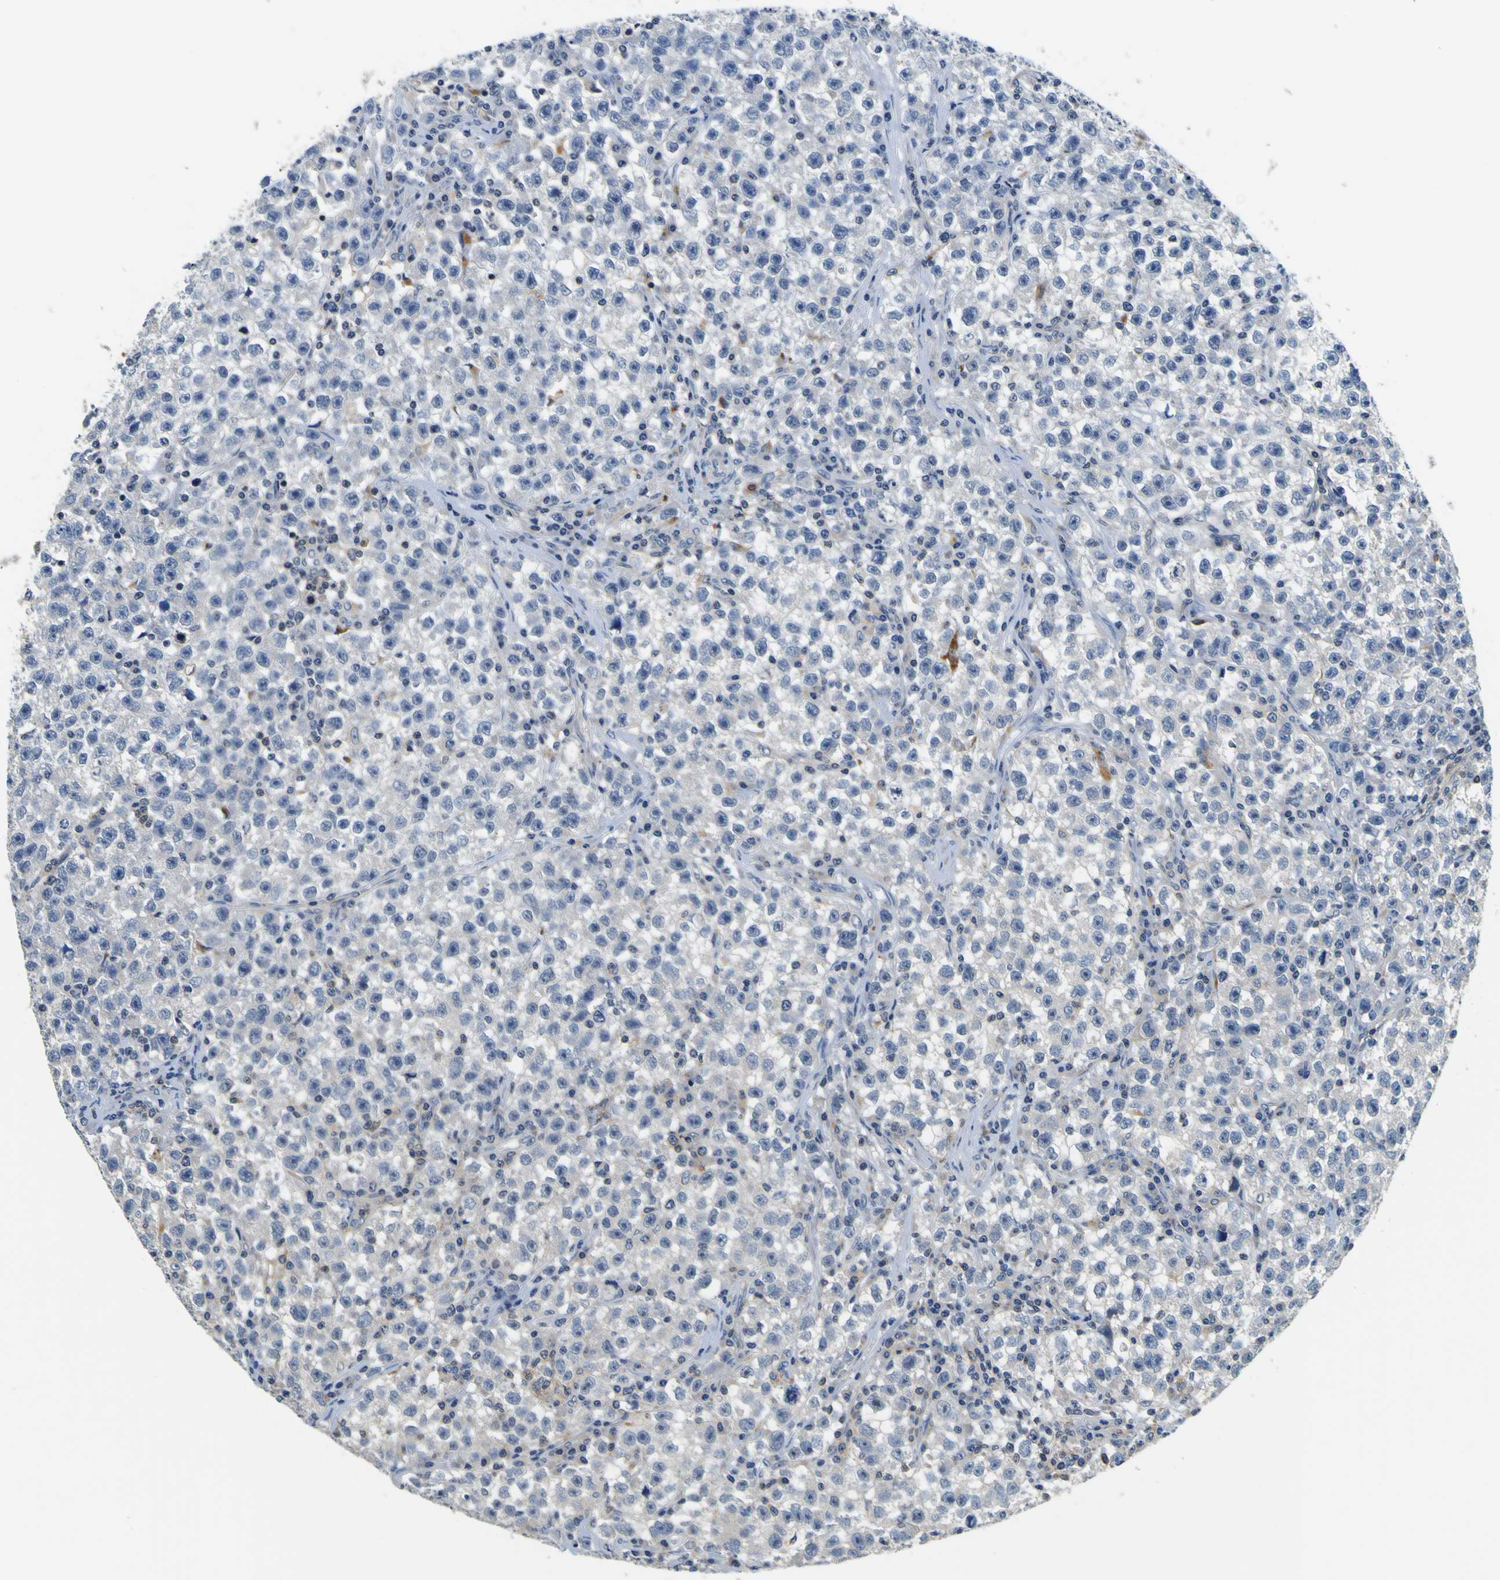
{"staining": {"intensity": "negative", "quantity": "none", "location": "none"}, "tissue": "testis cancer", "cell_type": "Tumor cells", "image_type": "cancer", "snomed": [{"axis": "morphology", "description": "Seminoma, NOS"}, {"axis": "topography", "description": "Testis"}], "caption": "There is no significant positivity in tumor cells of testis seminoma. Nuclei are stained in blue.", "gene": "TNIK", "patient": {"sex": "male", "age": 22}}